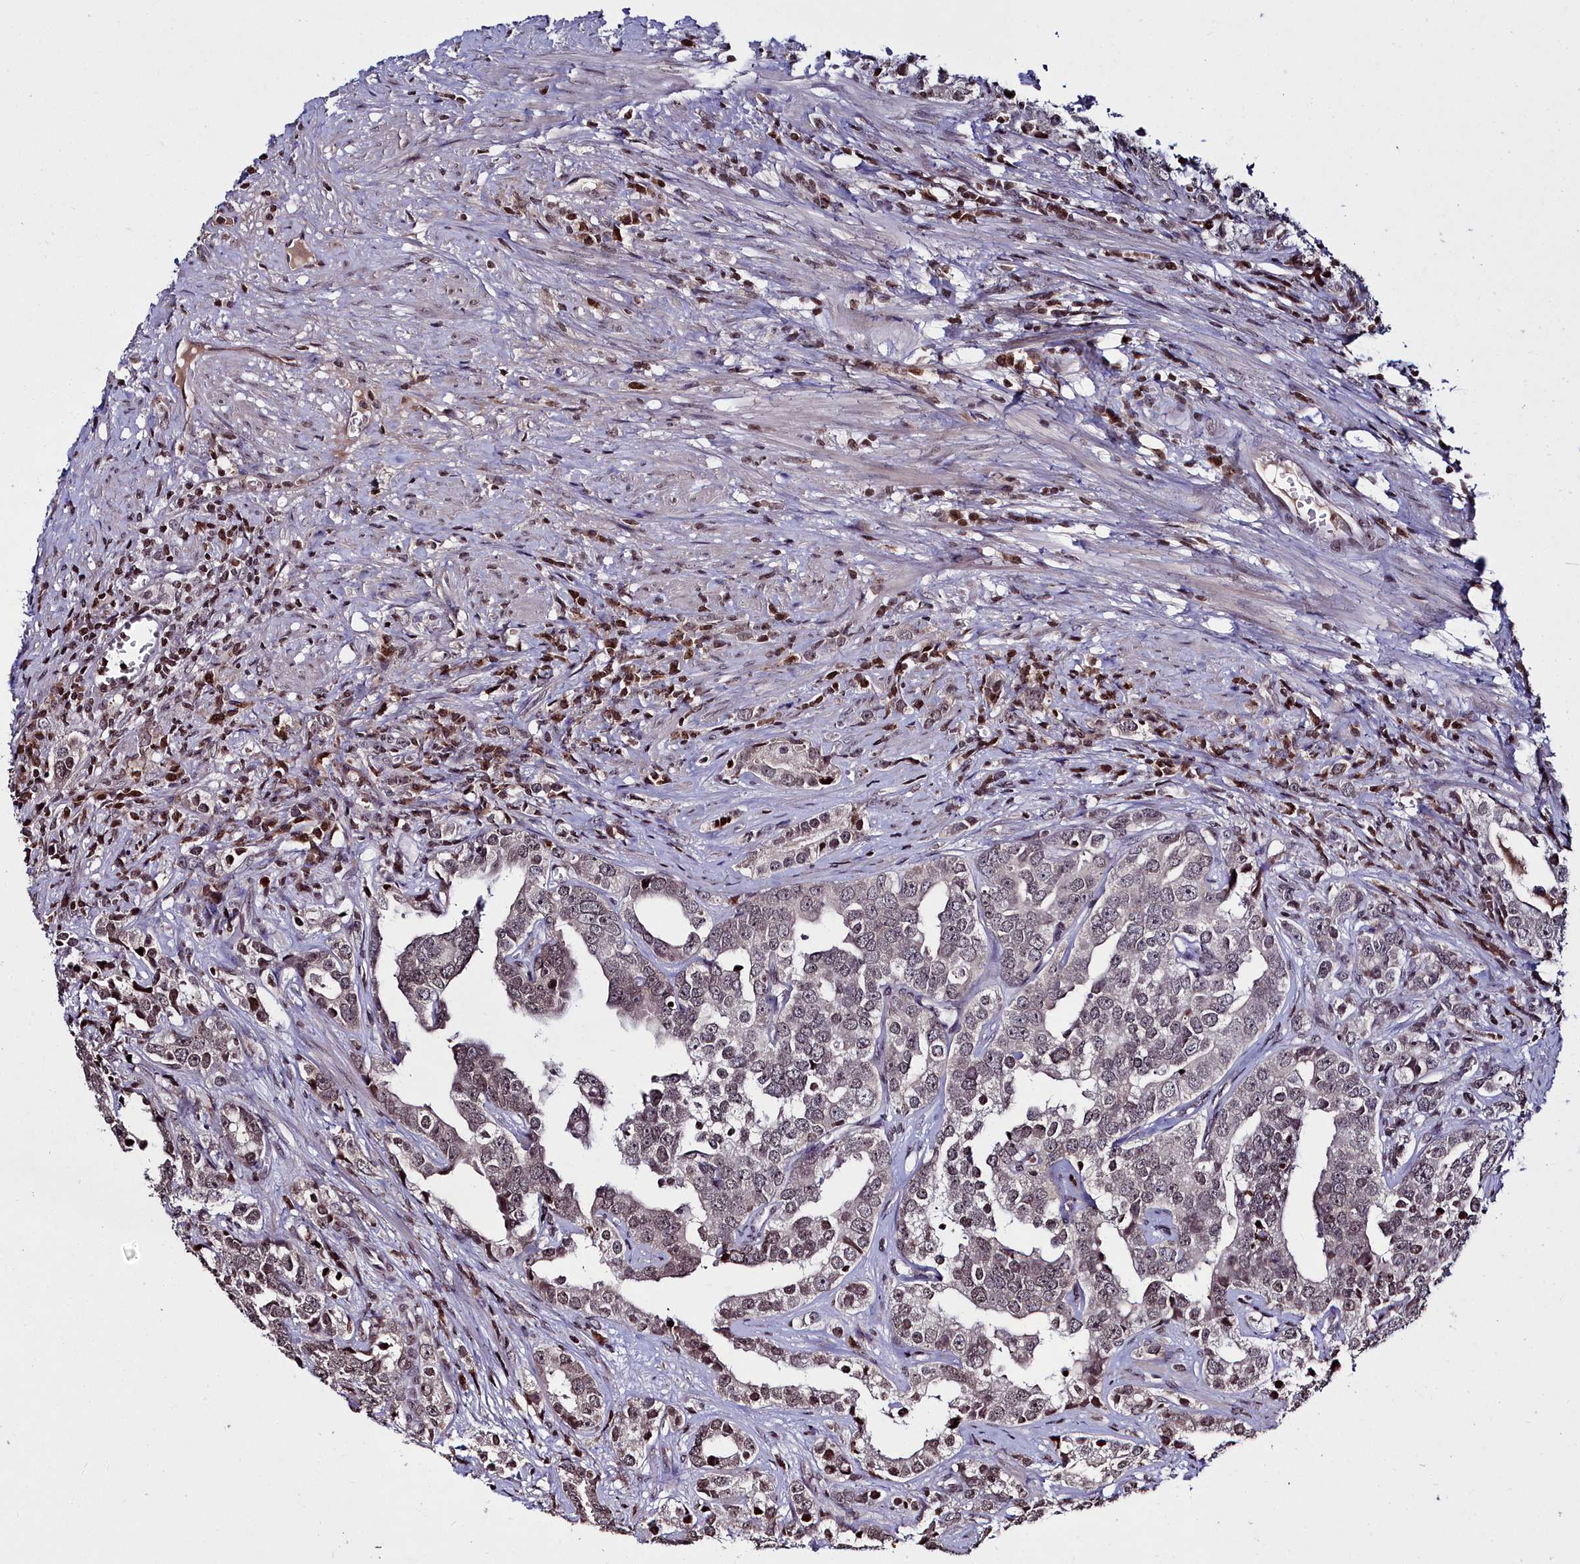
{"staining": {"intensity": "weak", "quantity": "25%-75%", "location": "nuclear"}, "tissue": "prostate cancer", "cell_type": "Tumor cells", "image_type": "cancer", "snomed": [{"axis": "morphology", "description": "Adenocarcinoma, High grade"}, {"axis": "topography", "description": "Prostate"}], "caption": "Weak nuclear positivity is seen in approximately 25%-75% of tumor cells in prostate cancer.", "gene": "FZD4", "patient": {"sex": "male", "age": 71}}